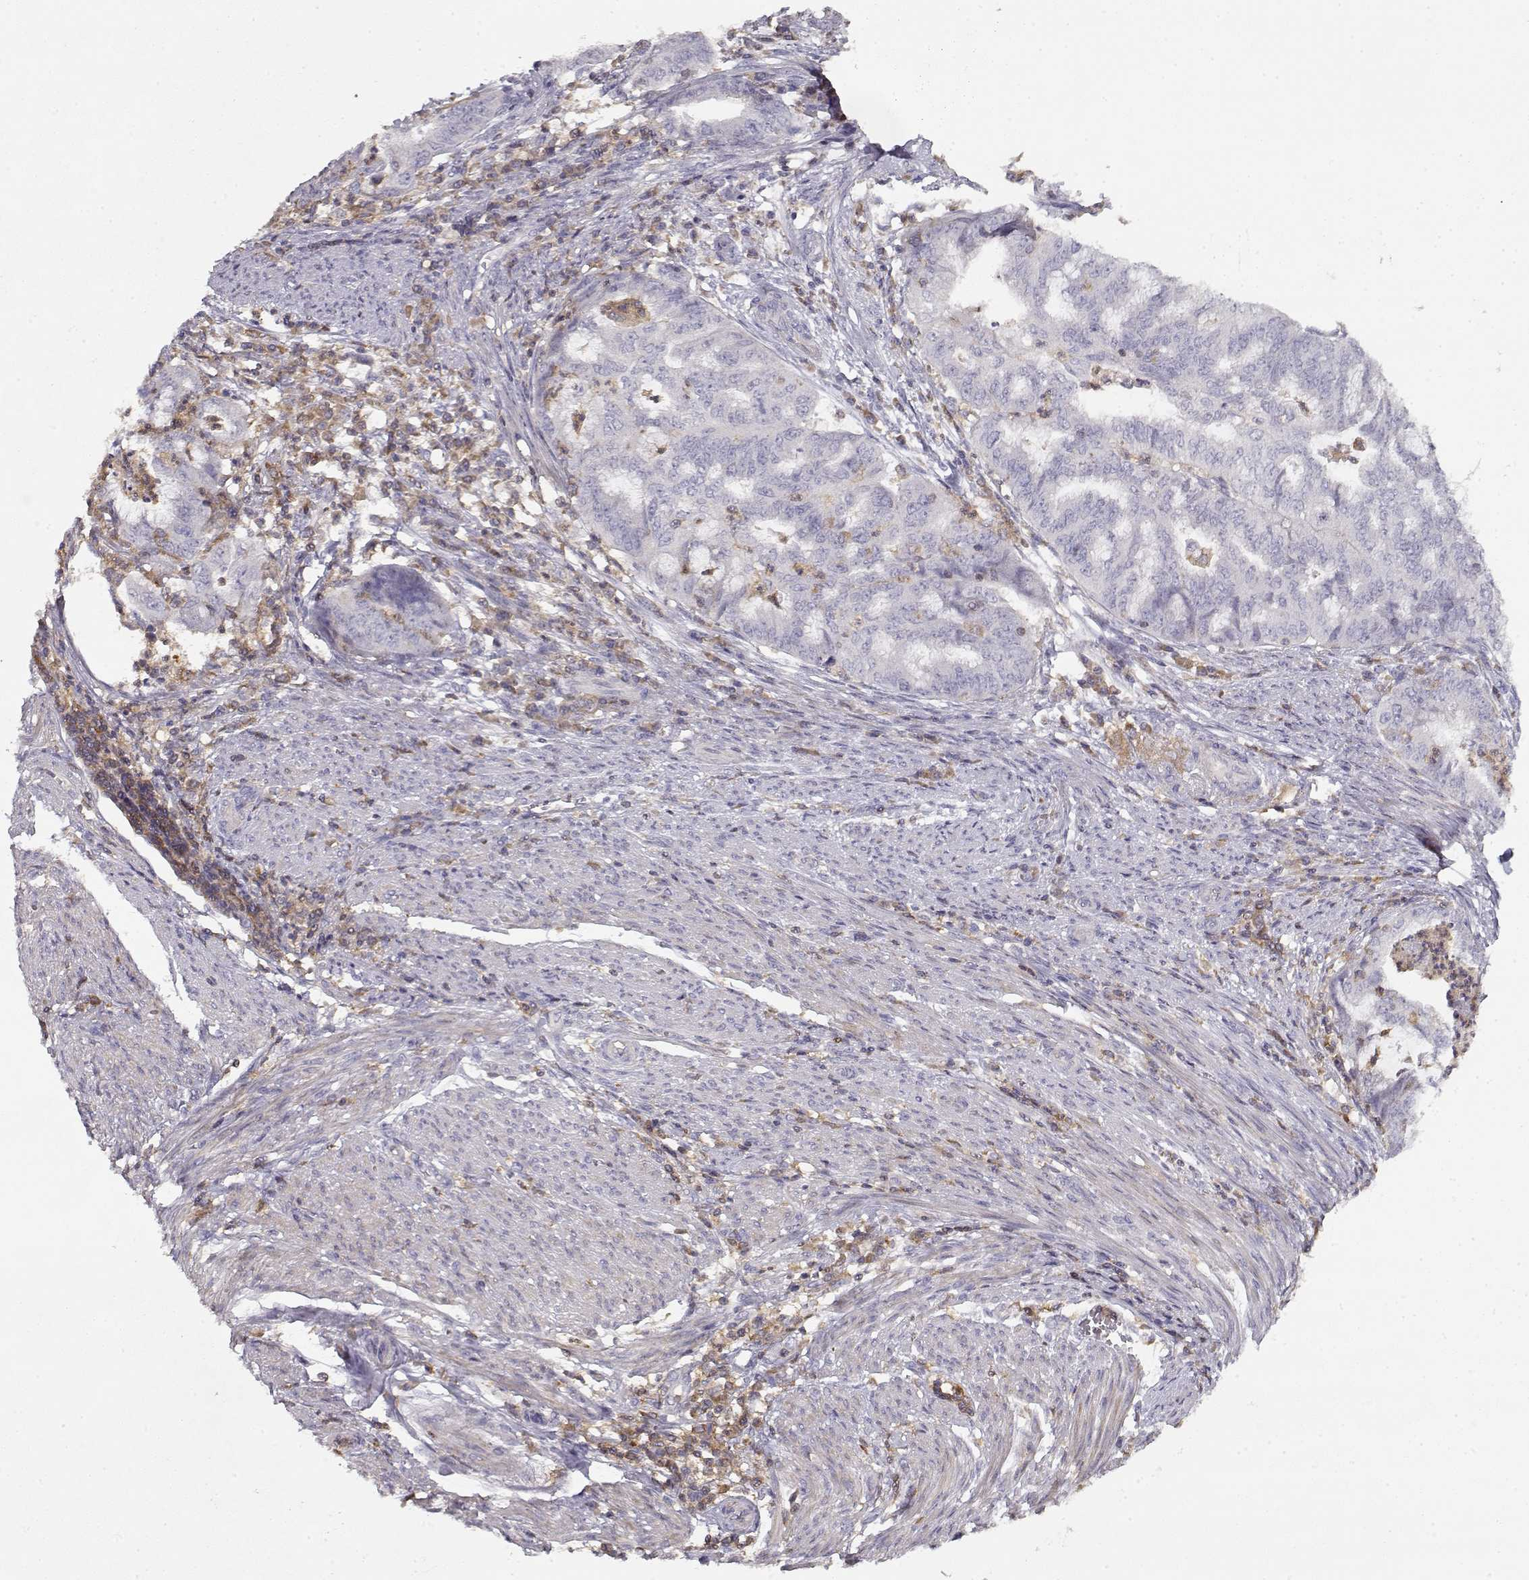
{"staining": {"intensity": "negative", "quantity": "none", "location": "none"}, "tissue": "endometrial cancer", "cell_type": "Tumor cells", "image_type": "cancer", "snomed": [{"axis": "morphology", "description": "Adenocarcinoma, NOS"}, {"axis": "topography", "description": "Endometrium"}], "caption": "DAB immunohistochemical staining of human adenocarcinoma (endometrial) exhibits no significant expression in tumor cells.", "gene": "VAV1", "patient": {"sex": "female", "age": 79}}